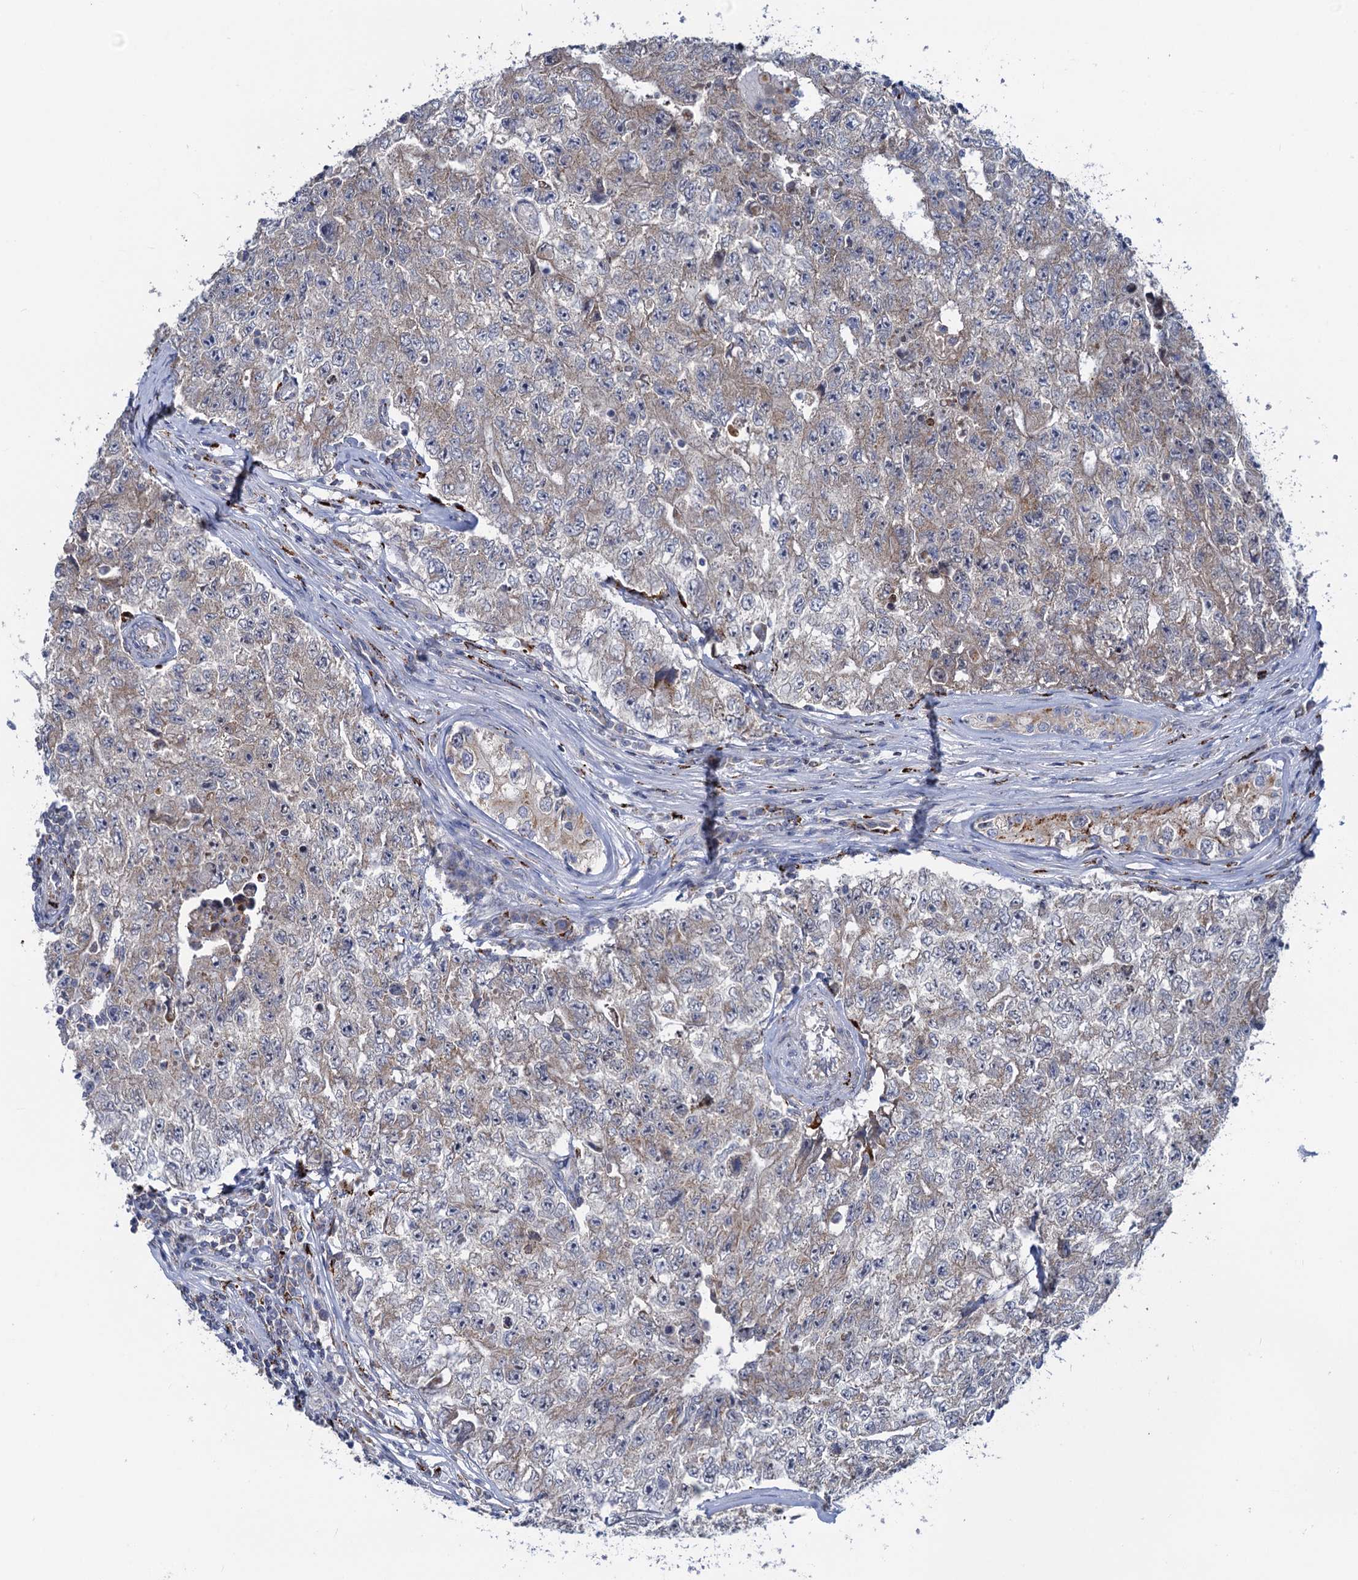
{"staining": {"intensity": "weak", "quantity": "25%-75%", "location": "cytoplasmic/membranous"}, "tissue": "testis cancer", "cell_type": "Tumor cells", "image_type": "cancer", "snomed": [{"axis": "morphology", "description": "Carcinoma, Embryonal, NOS"}, {"axis": "topography", "description": "Testis"}], "caption": "Protein staining of embryonal carcinoma (testis) tissue shows weak cytoplasmic/membranous staining in about 25%-75% of tumor cells. The staining is performed using DAB brown chromogen to label protein expression. The nuclei are counter-stained blue using hematoxylin.", "gene": "ANKS3", "patient": {"sex": "male", "age": 17}}